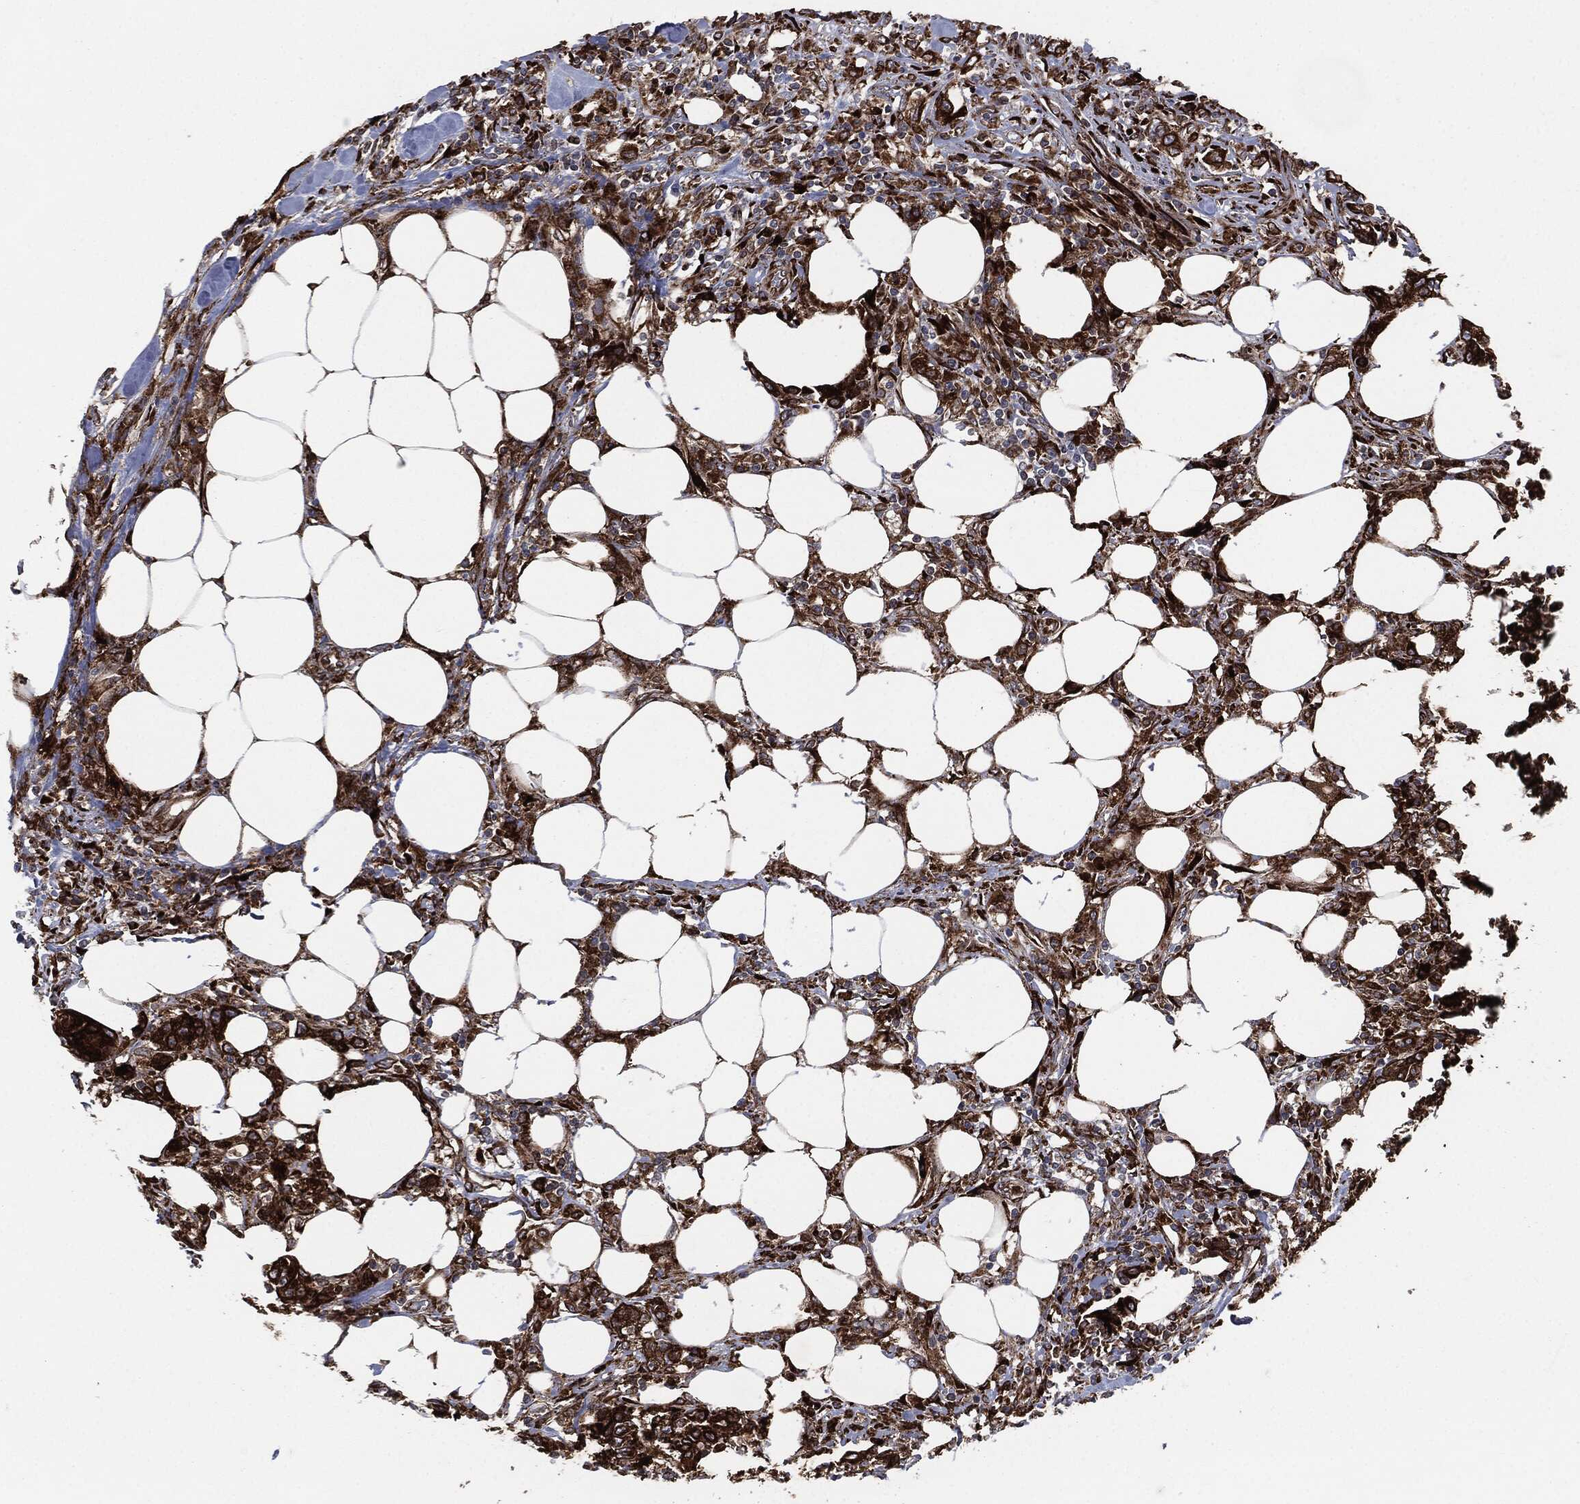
{"staining": {"intensity": "strong", "quantity": ">75%", "location": "cytoplasmic/membranous"}, "tissue": "colorectal cancer", "cell_type": "Tumor cells", "image_type": "cancer", "snomed": [{"axis": "morphology", "description": "Adenocarcinoma, NOS"}, {"axis": "topography", "description": "Colon"}], "caption": "Colorectal adenocarcinoma stained with IHC displays strong cytoplasmic/membranous positivity in about >75% of tumor cells. (DAB (3,3'-diaminobenzidine) IHC, brown staining for protein, blue staining for nuclei).", "gene": "CALR", "patient": {"sex": "female", "age": 48}}